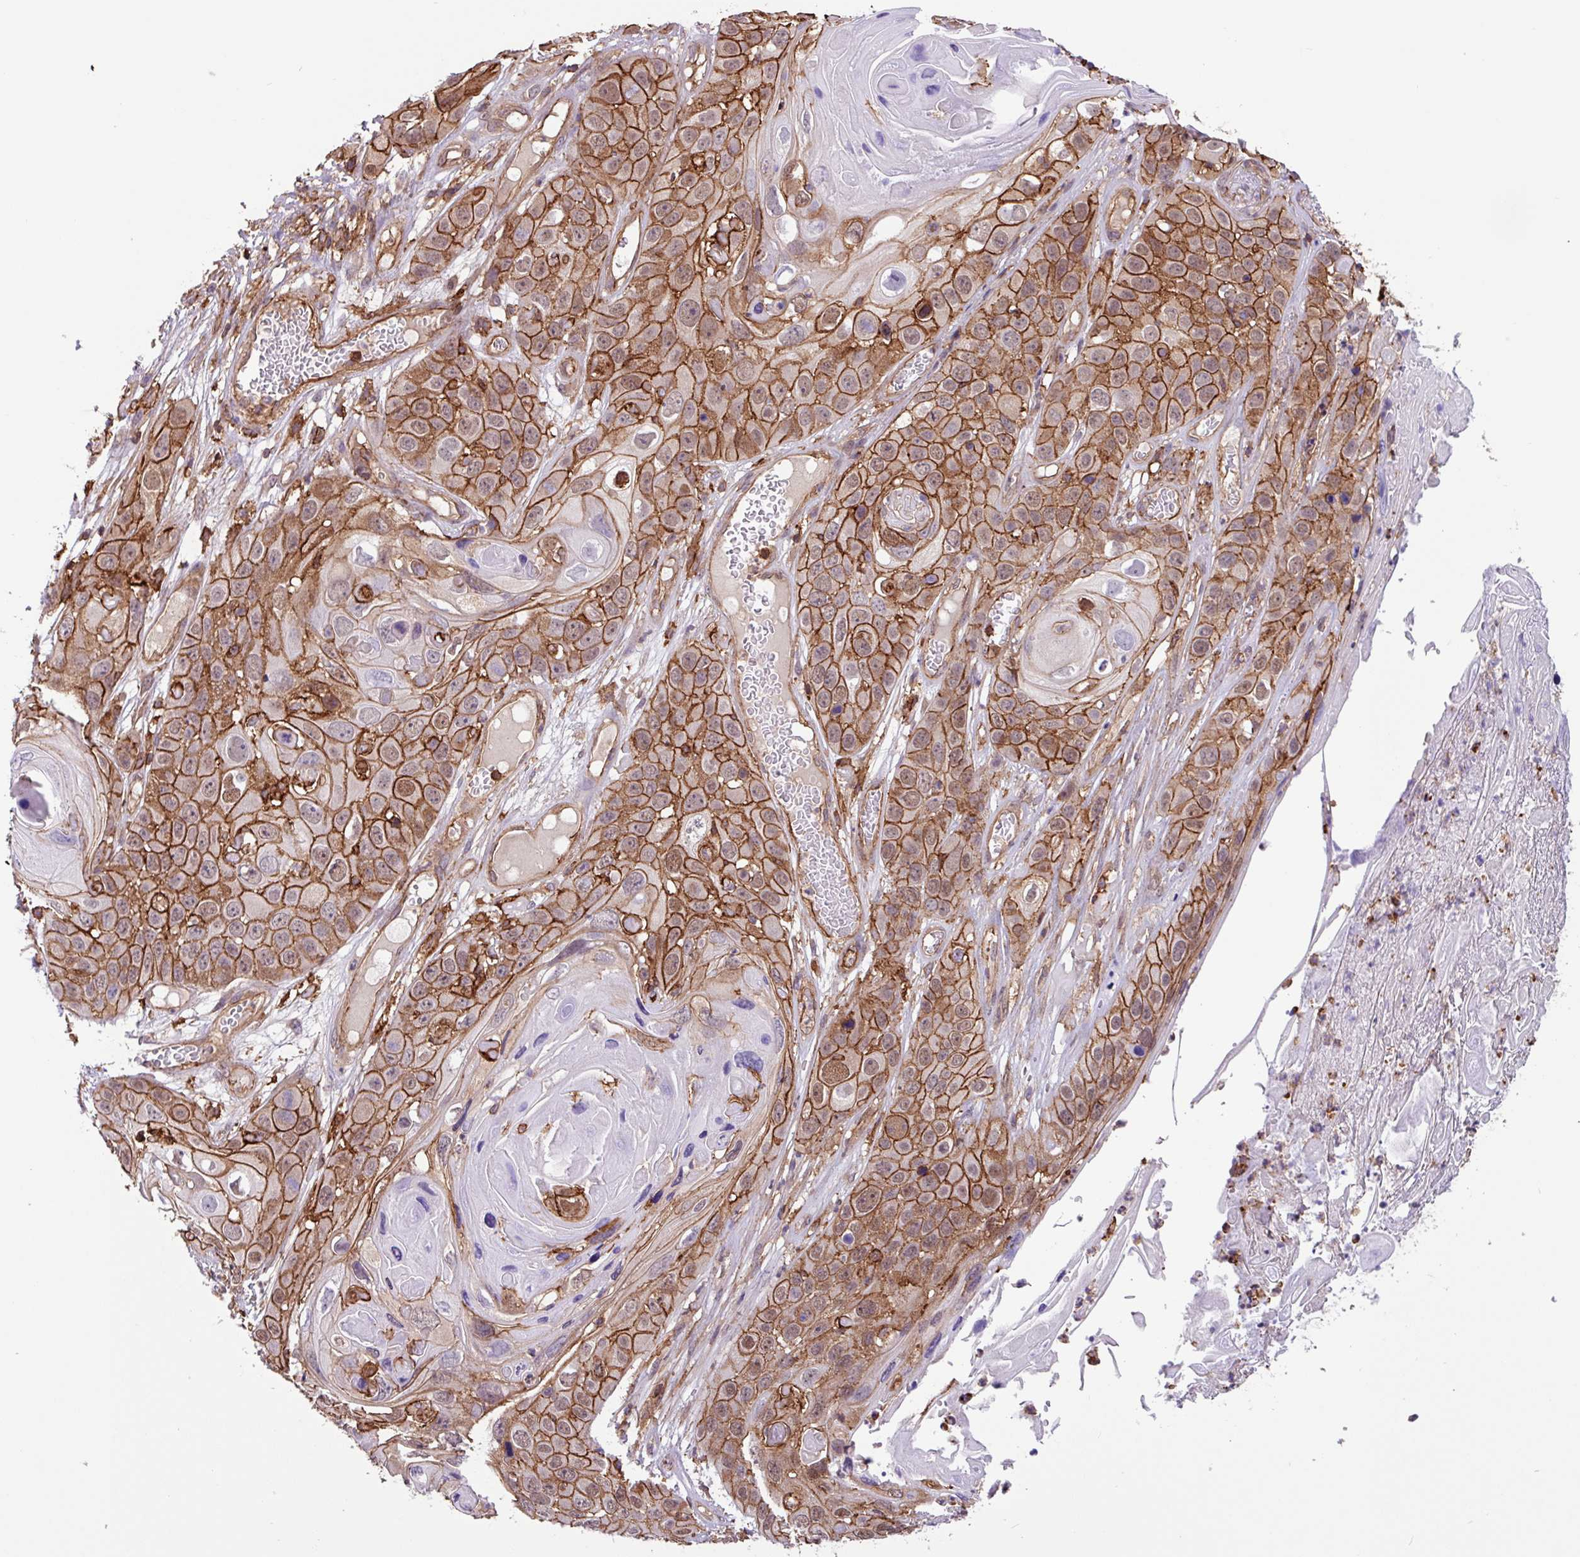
{"staining": {"intensity": "moderate", "quantity": ">75%", "location": "cytoplasmic/membranous,nuclear"}, "tissue": "skin cancer", "cell_type": "Tumor cells", "image_type": "cancer", "snomed": [{"axis": "morphology", "description": "Squamous cell carcinoma, NOS"}, {"axis": "topography", "description": "Skin"}], "caption": "This is an image of immunohistochemistry (IHC) staining of skin squamous cell carcinoma, which shows moderate positivity in the cytoplasmic/membranous and nuclear of tumor cells.", "gene": "PPP1R18", "patient": {"sex": "male", "age": 55}}